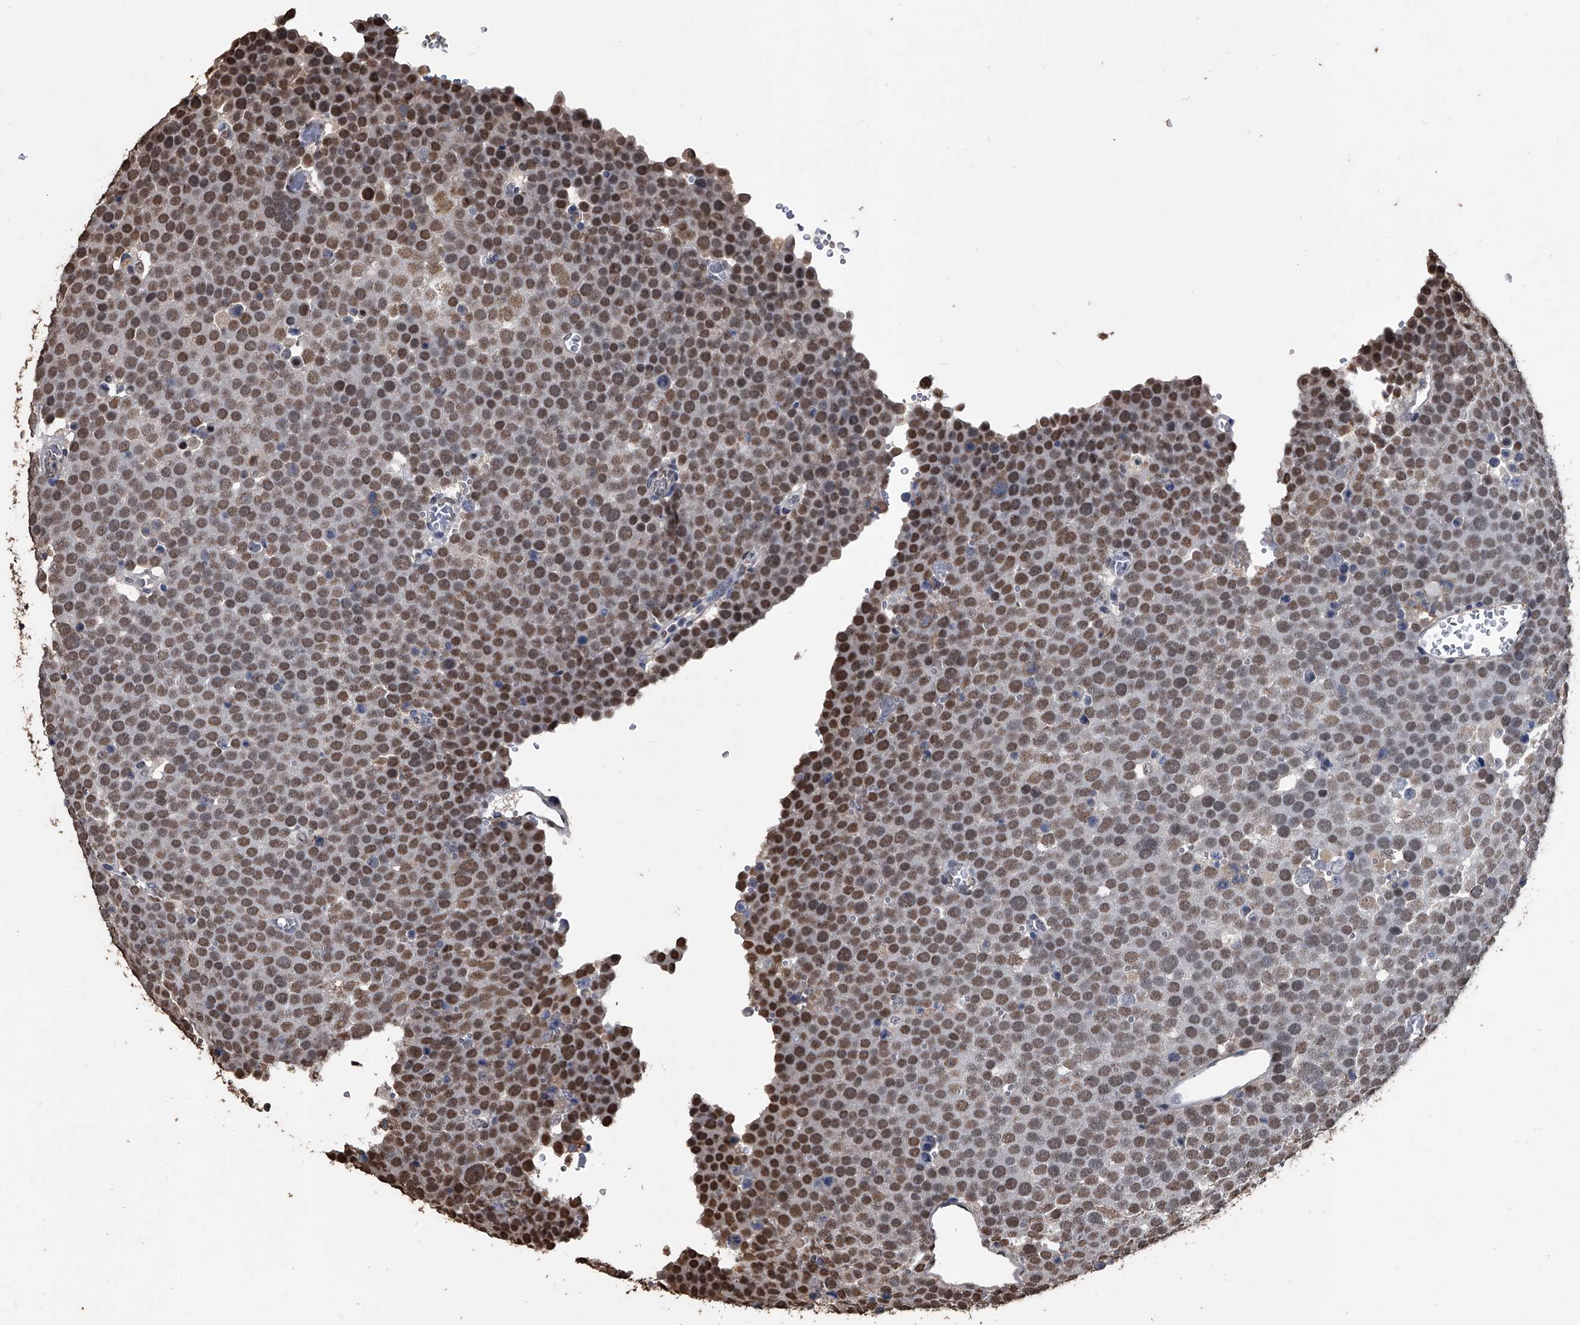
{"staining": {"intensity": "moderate", "quantity": ">75%", "location": "nuclear"}, "tissue": "testis cancer", "cell_type": "Tumor cells", "image_type": "cancer", "snomed": [{"axis": "morphology", "description": "Seminoma, NOS"}, {"axis": "topography", "description": "Testis"}], "caption": "About >75% of tumor cells in seminoma (testis) display moderate nuclear protein positivity as visualized by brown immunohistochemical staining.", "gene": "MATR3", "patient": {"sex": "male", "age": 71}}